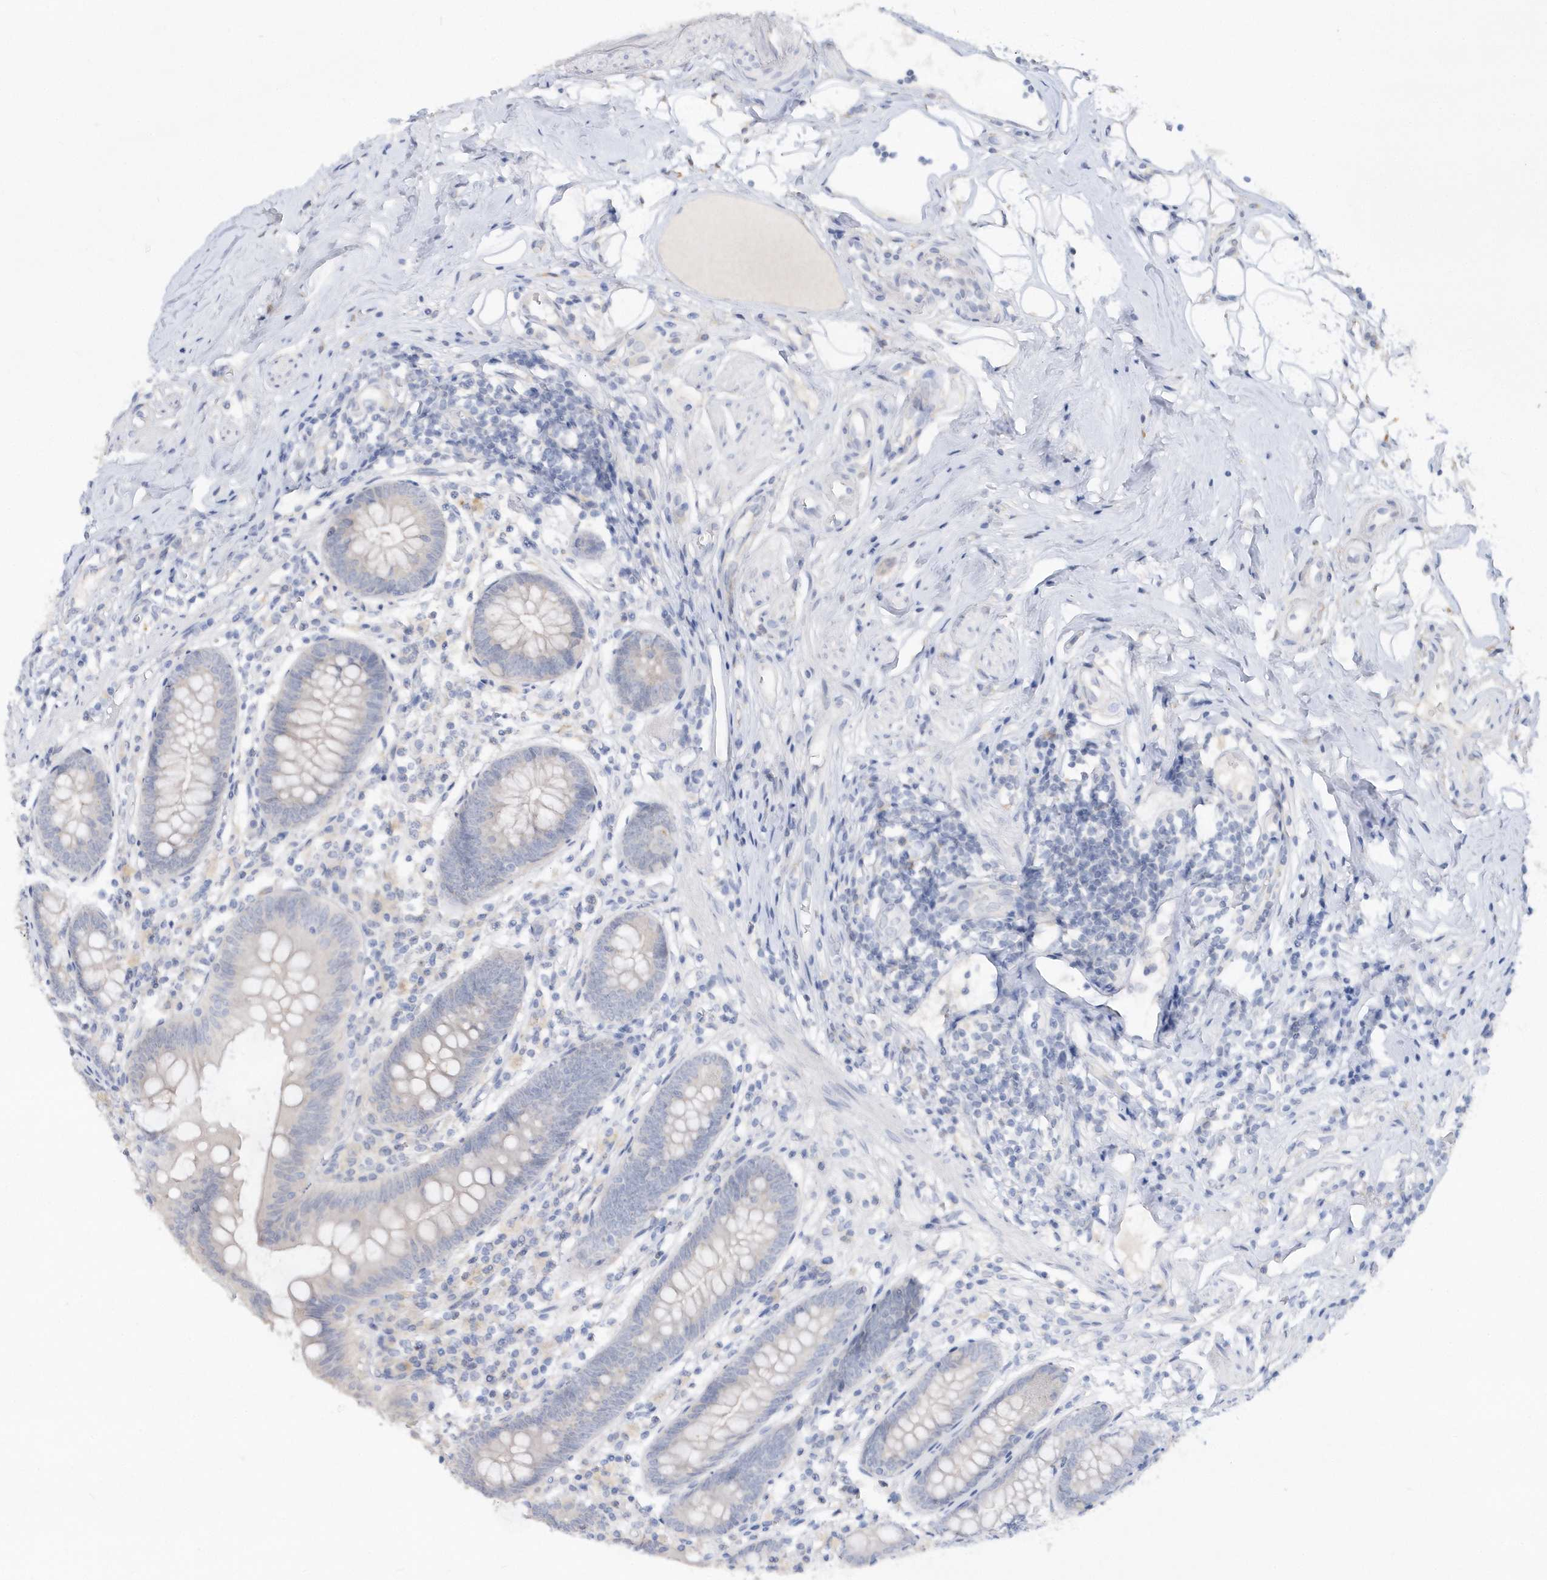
{"staining": {"intensity": "negative", "quantity": "none", "location": "none"}, "tissue": "appendix", "cell_type": "Glandular cells", "image_type": "normal", "snomed": [{"axis": "morphology", "description": "Normal tissue, NOS"}, {"axis": "topography", "description": "Appendix"}], "caption": "Glandular cells are negative for protein expression in unremarkable human appendix. (Stains: DAB immunohistochemistry with hematoxylin counter stain, Microscopy: brightfield microscopy at high magnification).", "gene": "RPEL1", "patient": {"sex": "female", "age": 62}}